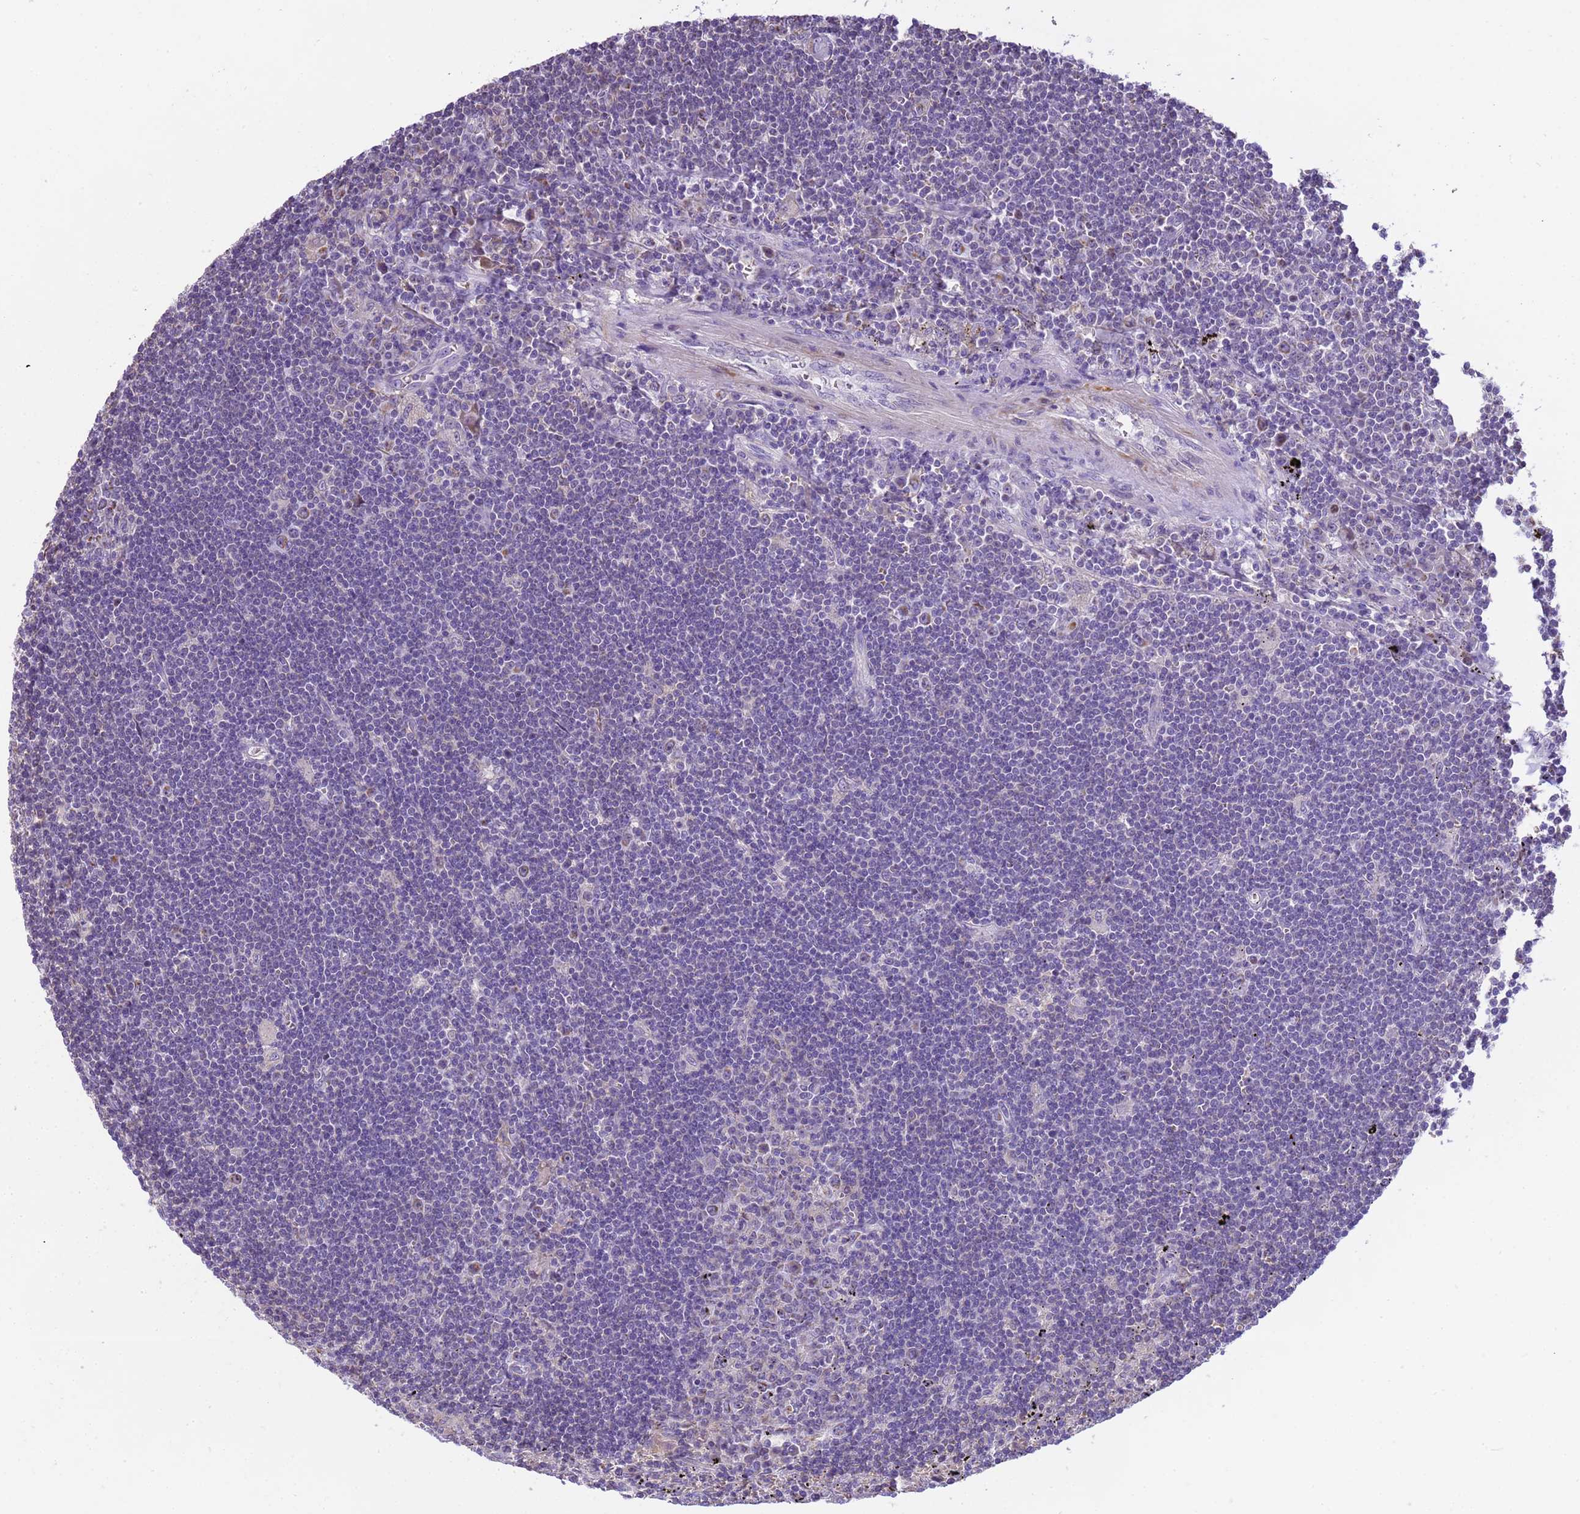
{"staining": {"intensity": "negative", "quantity": "none", "location": "none"}, "tissue": "lymphoma", "cell_type": "Tumor cells", "image_type": "cancer", "snomed": [{"axis": "morphology", "description": "Malignant lymphoma, non-Hodgkin's type, Low grade"}, {"axis": "topography", "description": "Spleen"}], "caption": "A histopathology image of lymphoma stained for a protein reveals no brown staining in tumor cells.", "gene": "PIEZO2", "patient": {"sex": "male", "age": 76}}